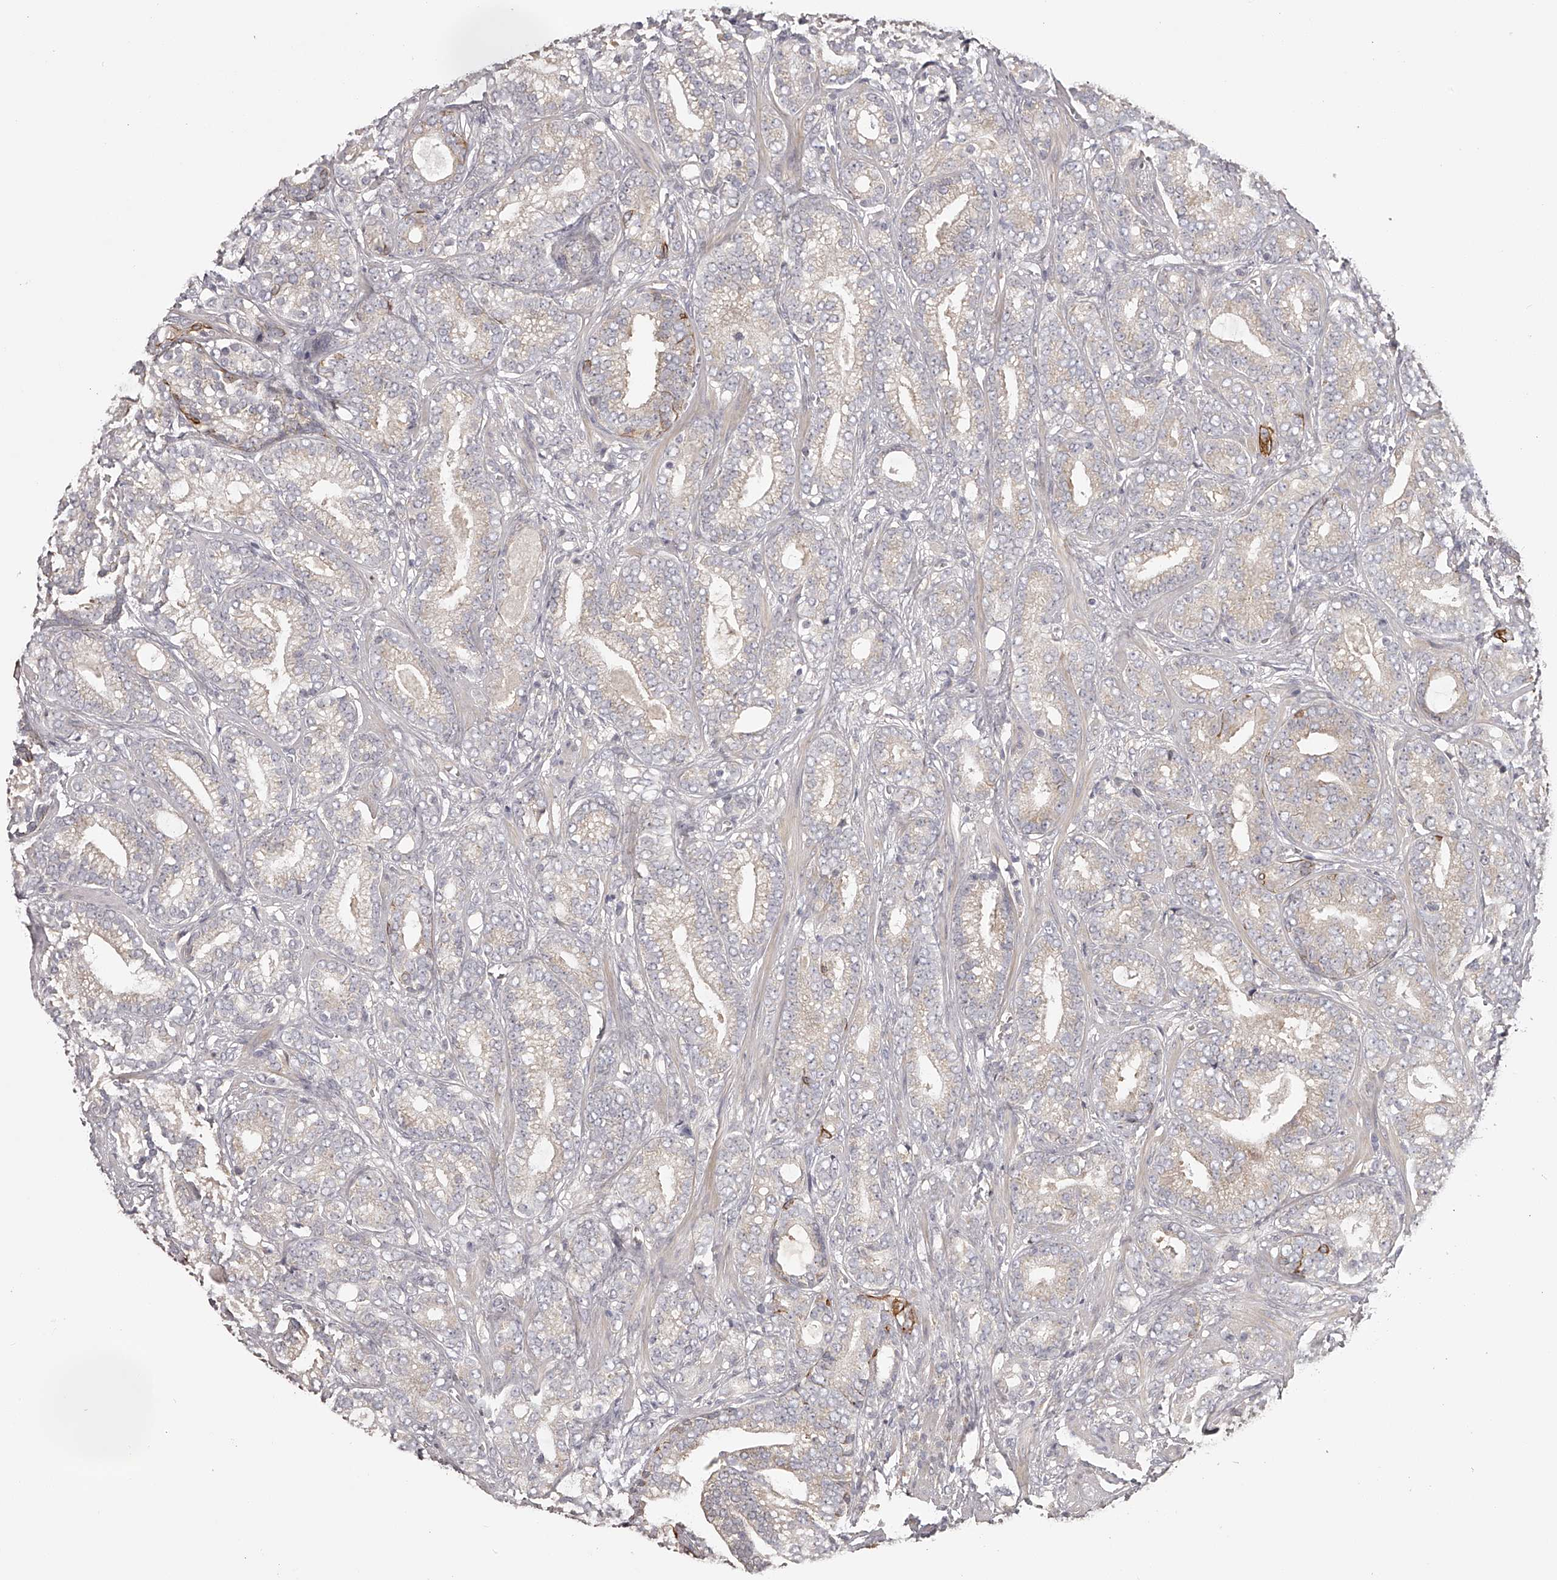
{"staining": {"intensity": "negative", "quantity": "none", "location": "none"}, "tissue": "prostate cancer", "cell_type": "Tumor cells", "image_type": "cancer", "snomed": [{"axis": "morphology", "description": "Adenocarcinoma, High grade"}, {"axis": "topography", "description": "Prostate and seminal vesicle, NOS"}], "caption": "There is no significant positivity in tumor cells of prostate cancer.", "gene": "TNN", "patient": {"sex": "male", "age": 67}}